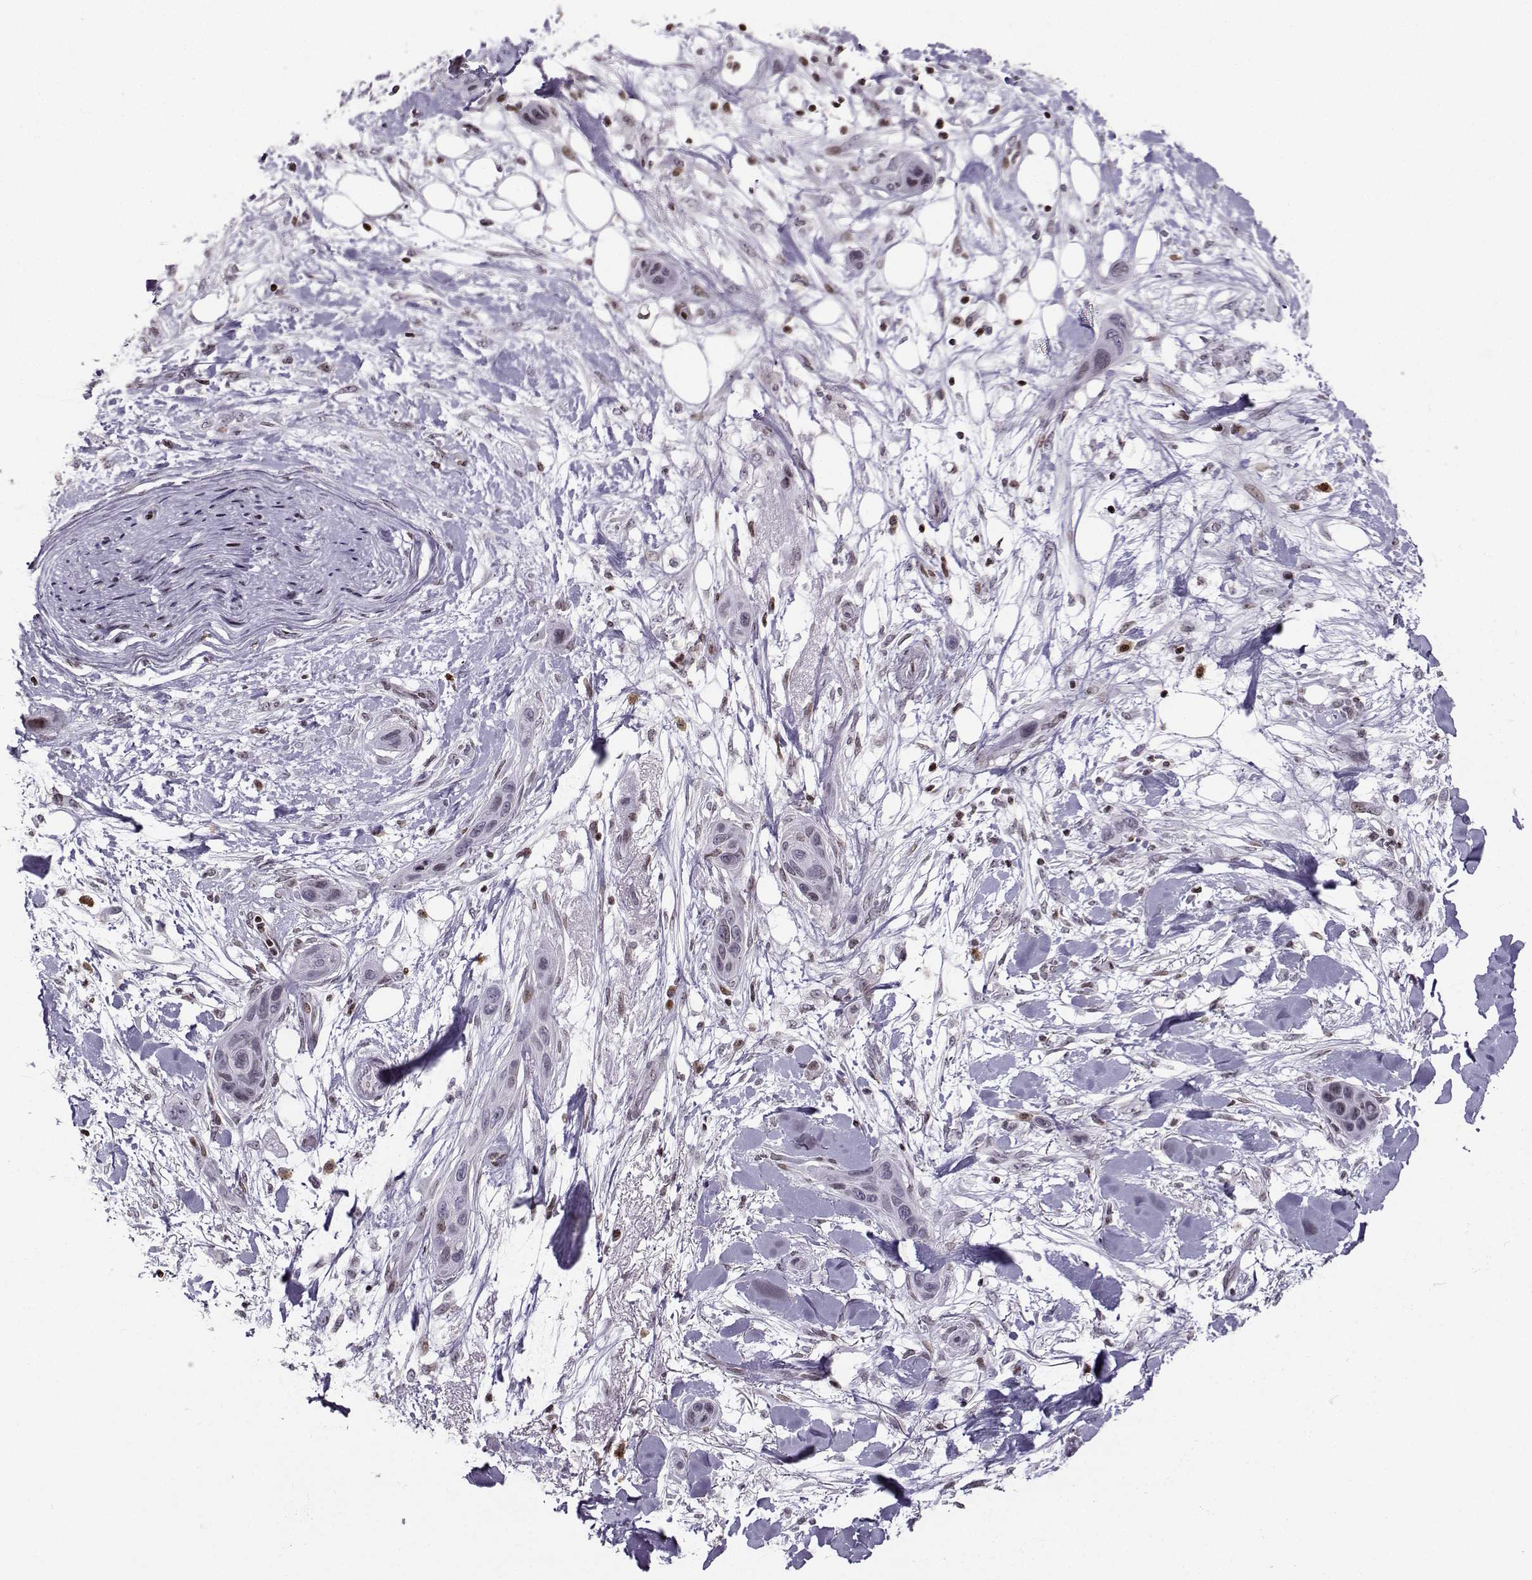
{"staining": {"intensity": "weak", "quantity": "<25%", "location": "nuclear"}, "tissue": "skin cancer", "cell_type": "Tumor cells", "image_type": "cancer", "snomed": [{"axis": "morphology", "description": "Squamous cell carcinoma, NOS"}, {"axis": "topography", "description": "Skin"}], "caption": "Tumor cells are negative for protein expression in human squamous cell carcinoma (skin).", "gene": "ZNF19", "patient": {"sex": "male", "age": 79}}